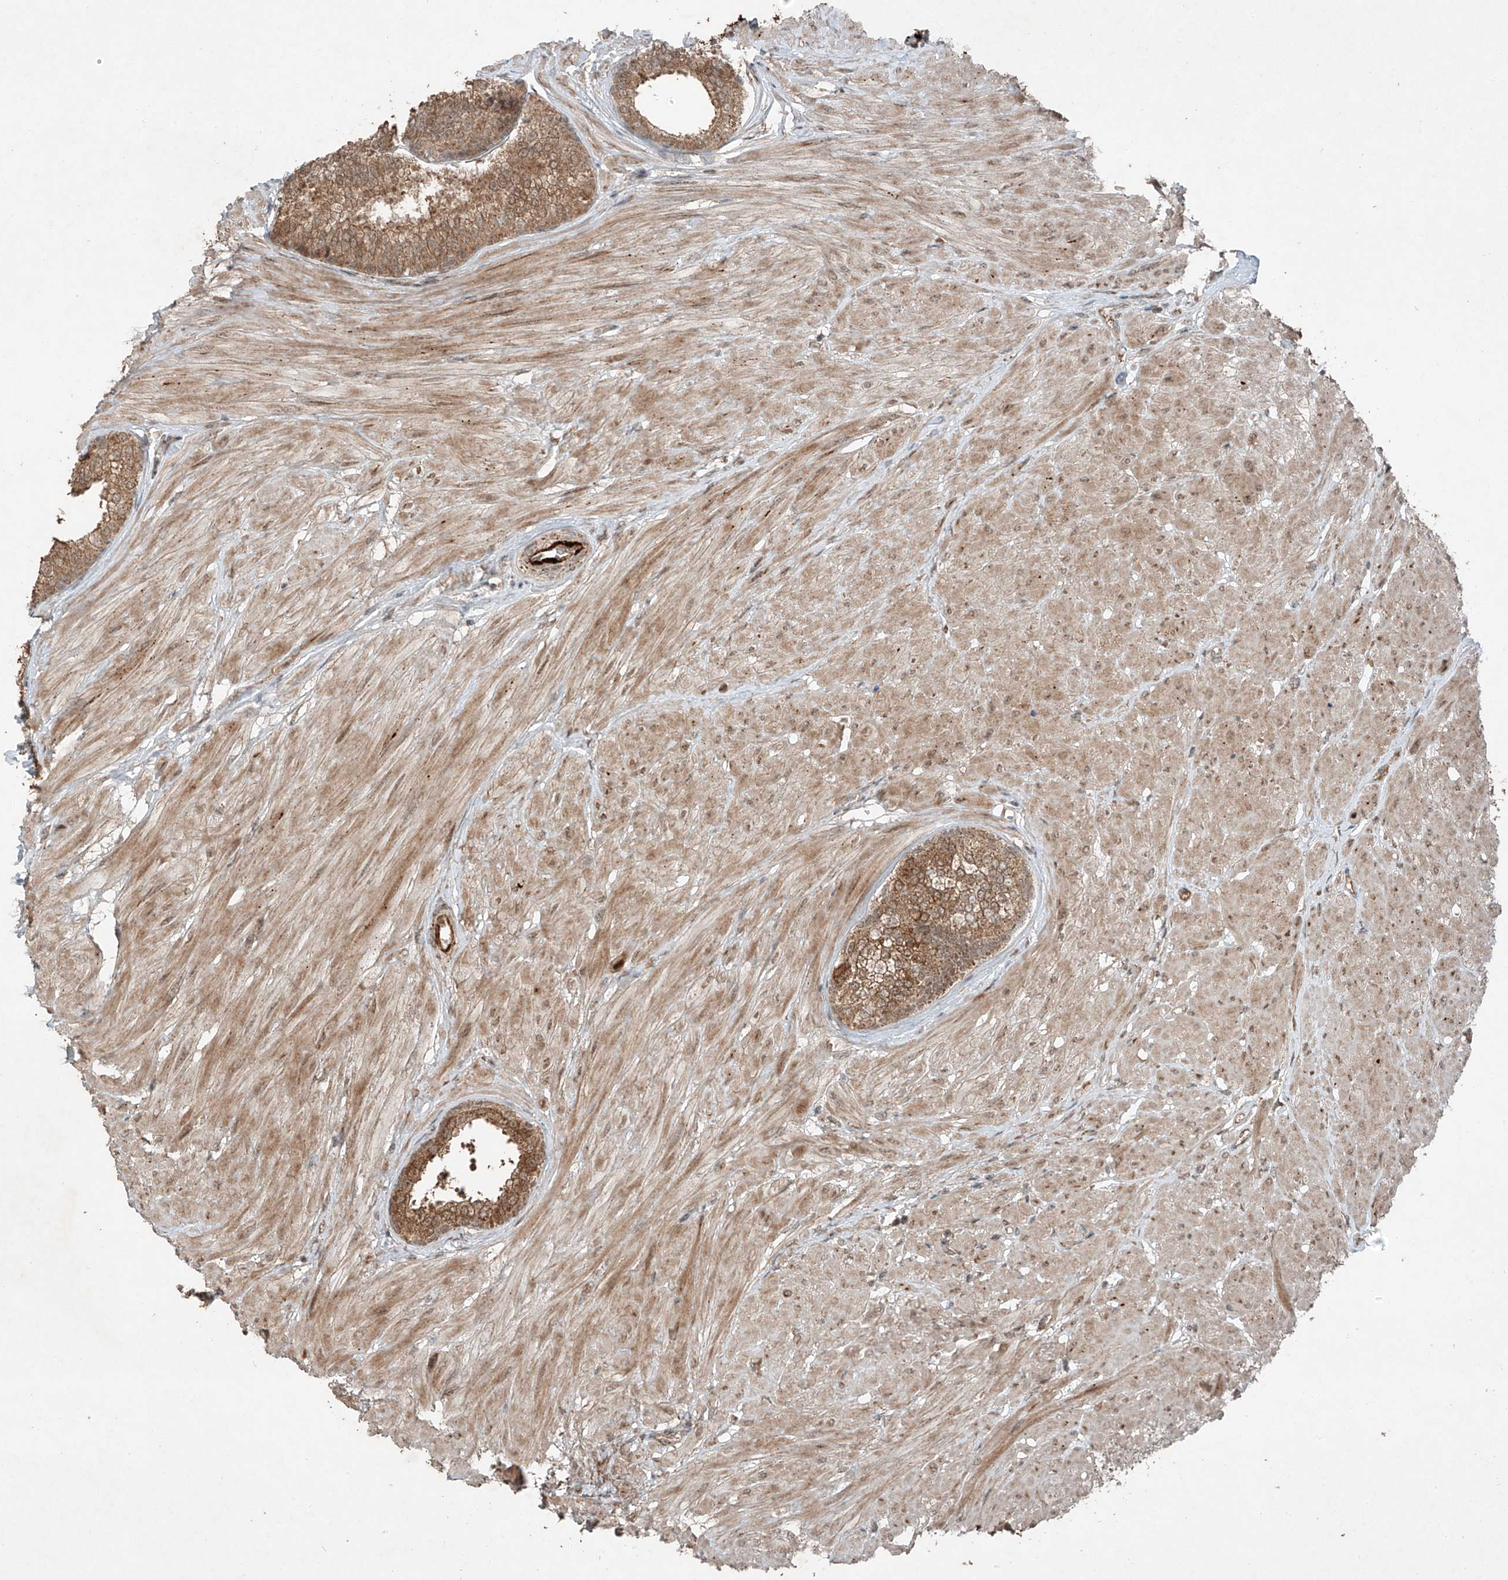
{"staining": {"intensity": "moderate", "quantity": ">75%", "location": "cytoplasmic/membranous"}, "tissue": "prostate", "cell_type": "Glandular cells", "image_type": "normal", "snomed": [{"axis": "morphology", "description": "Normal tissue, NOS"}, {"axis": "topography", "description": "Prostate"}], "caption": "An immunohistochemistry histopathology image of benign tissue is shown. Protein staining in brown labels moderate cytoplasmic/membranous positivity in prostate within glandular cells. (DAB IHC, brown staining for protein, blue staining for nuclei).", "gene": "ZNF620", "patient": {"sex": "male", "age": 48}}